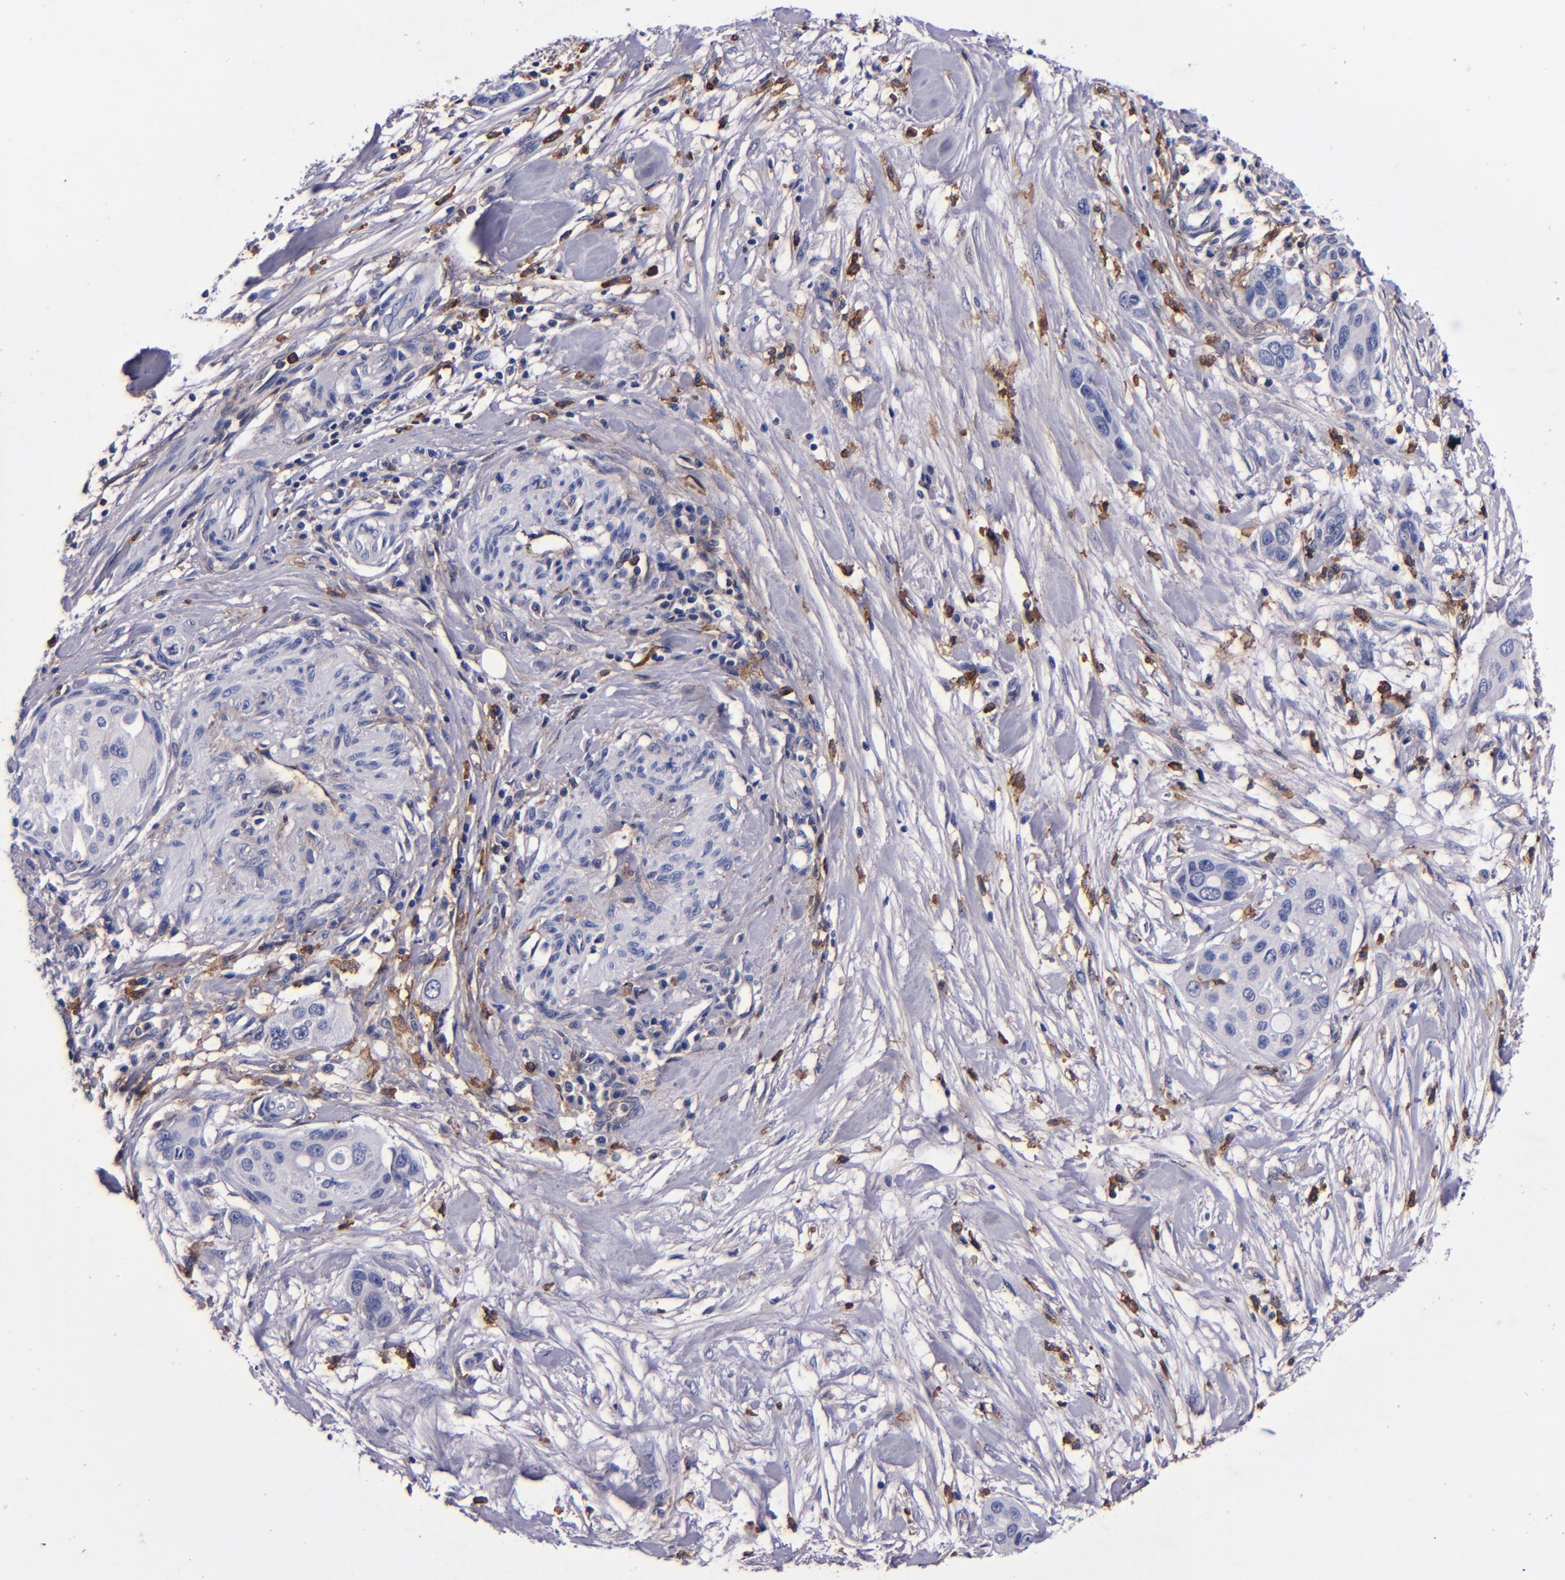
{"staining": {"intensity": "negative", "quantity": "none", "location": "none"}, "tissue": "pancreatic cancer", "cell_type": "Tumor cells", "image_type": "cancer", "snomed": [{"axis": "morphology", "description": "Adenocarcinoma, NOS"}, {"axis": "topography", "description": "Pancreas"}], "caption": "This histopathology image is of pancreatic adenocarcinoma stained with immunohistochemistry (IHC) to label a protein in brown with the nuclei are counter-stained blue. There is no staining in tumor cells.", "gene": "SIRPA", "patient": {"sex": "female", "age": 60}}